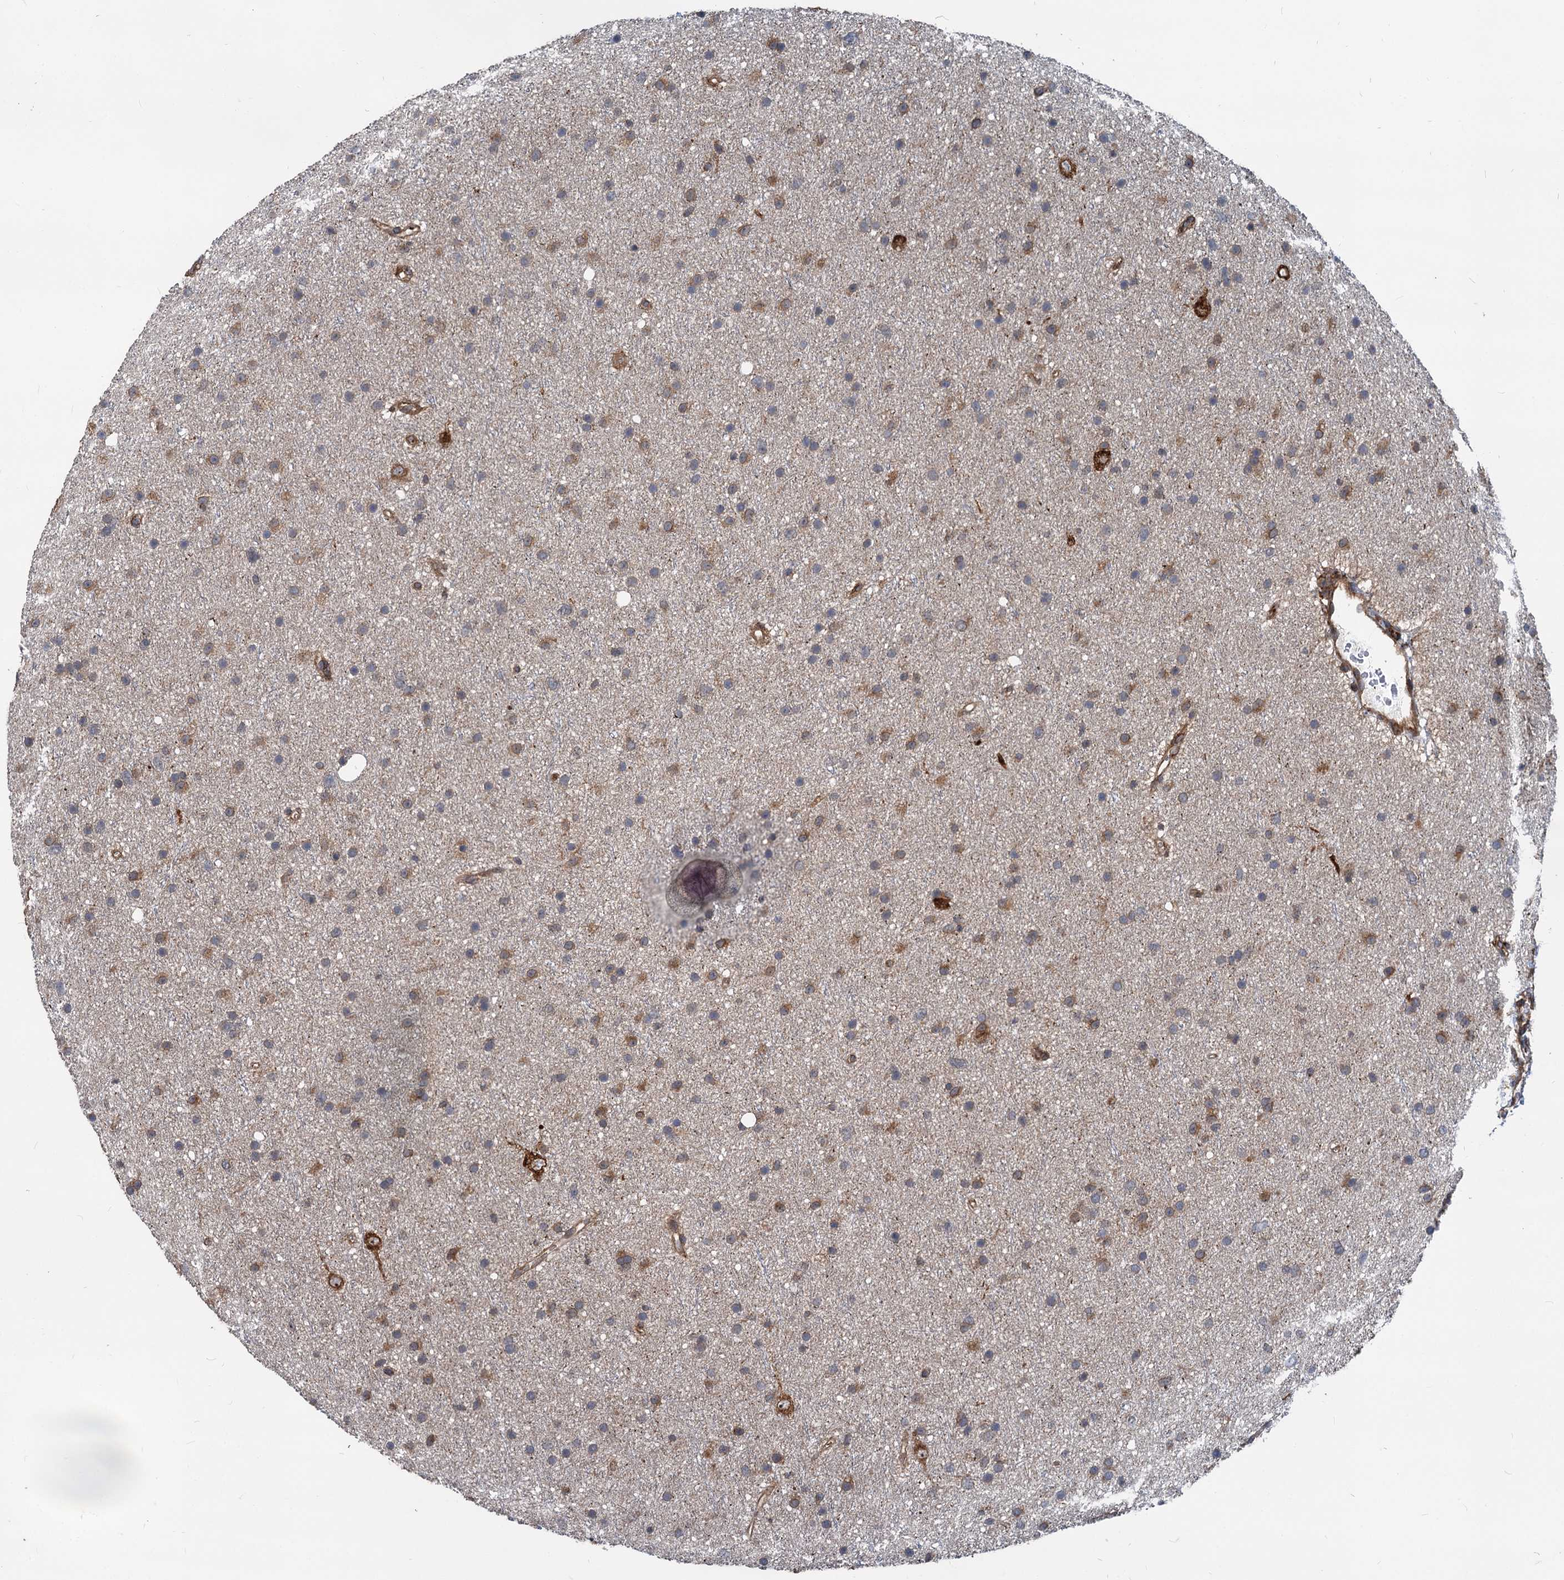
{"staining": {"intensity": "moderate", "quantity": "25%-75%", "location": "cytoplasmic/membranous"}, "tissue": "glioma", "cell_type": "Tumor cells", "image_type": "cancer", "snomed": [{"axis": "morphology", "description": "Glioma, malignant, Low grade"}, {"axis": "topography", "description": "Cerebral cortex"}], "caption": "Immunohistochemistry of glioma shows medium levels of moderate cytoplasmic/membranous positivity in approximately 25%-75% of tumor cells.", "gene": "STIM1", "patient": {"sex": "female", "age": 39}}